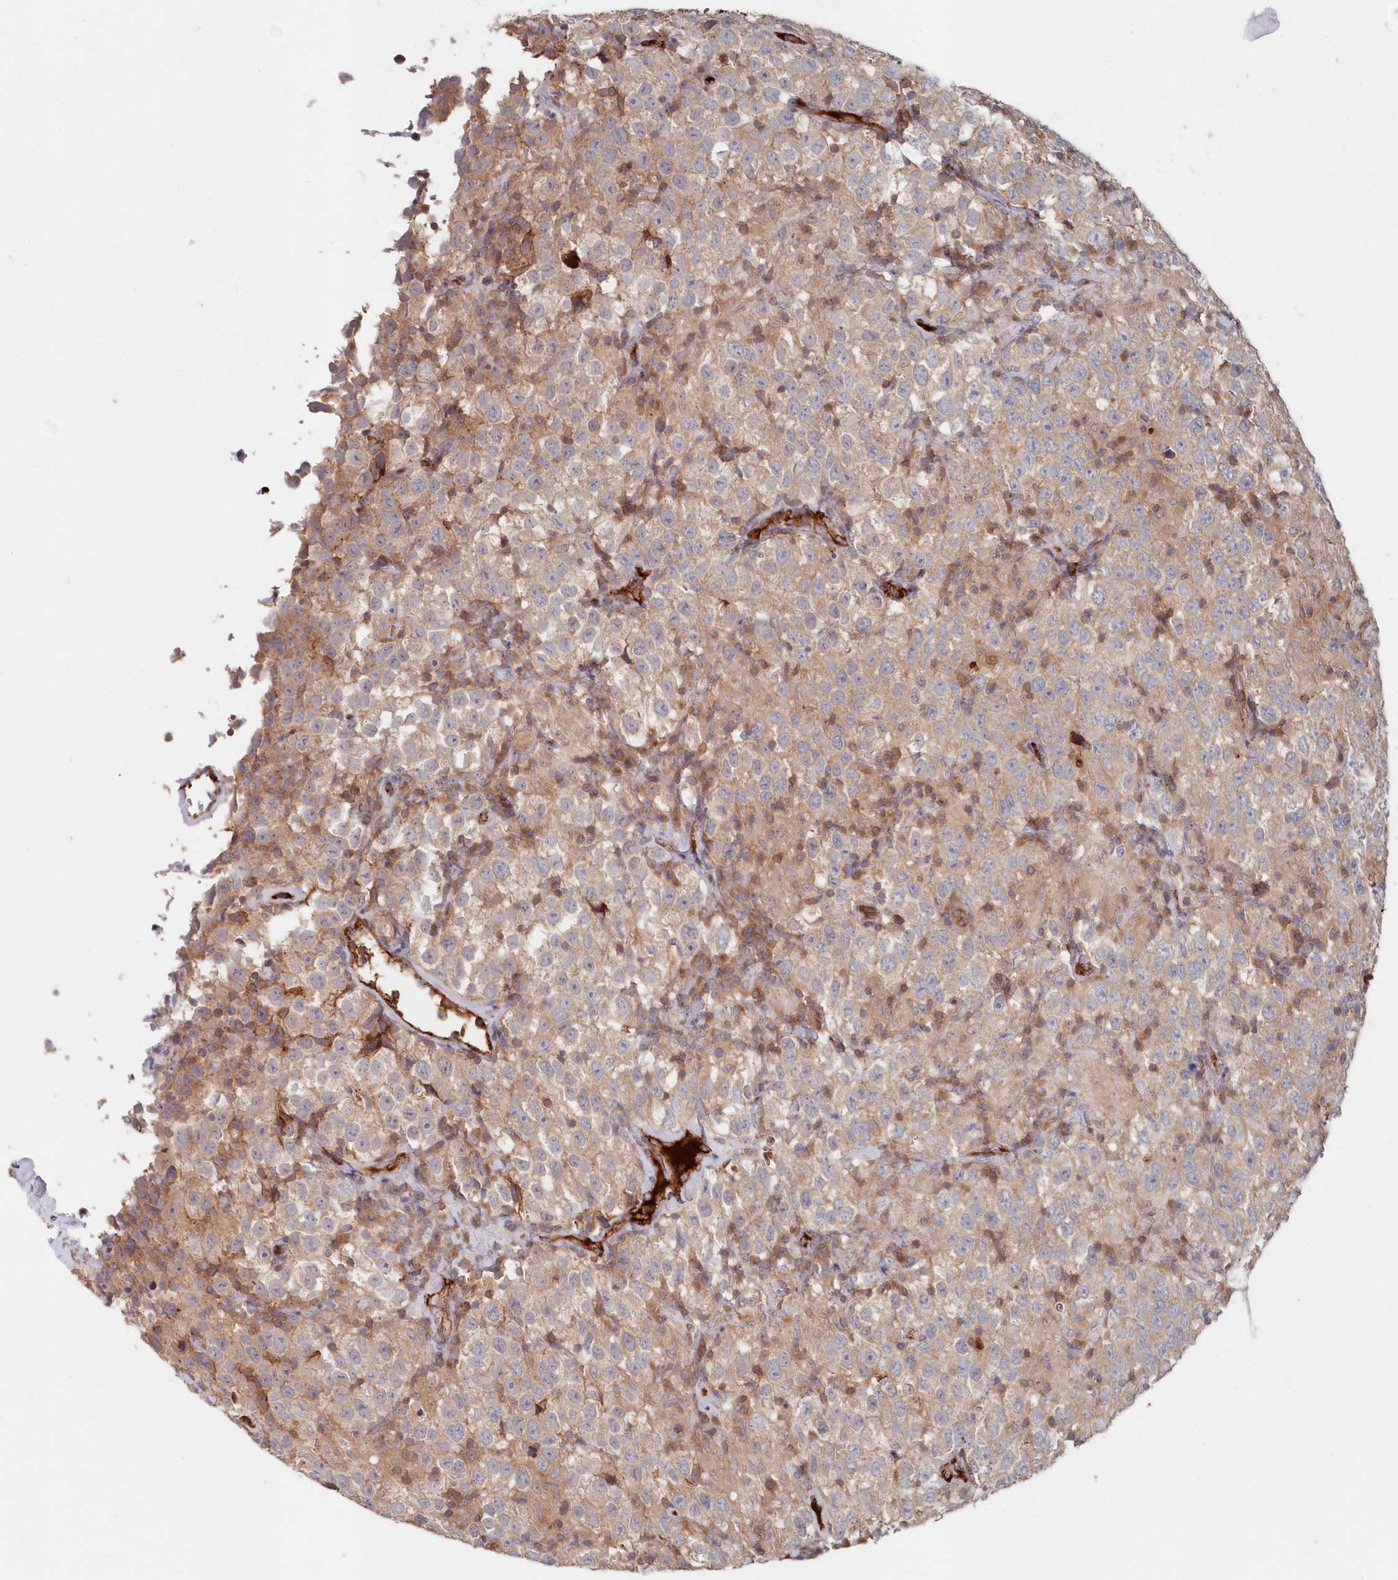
{"staining": {"intensity": "weak", "quantity": ">75%", "location": "cytoplasmic/membranous"}, "tissue": "testis cancer", "cell_type": "Tumor cells", "image_type": "cancer", "snomed": [{"axis": "morphology", "description": "Seminoma, NOS"}, {"axis": "topography", "description": "Testis"}], "caption": "Seminoma (testis) stained with a brown dye exhibits weak cytoplasmic/membranous positive positivity in about >75% of tumor cells.", "gene": "ABHD14B", "patient": {"sex": "male", "age": 41}}